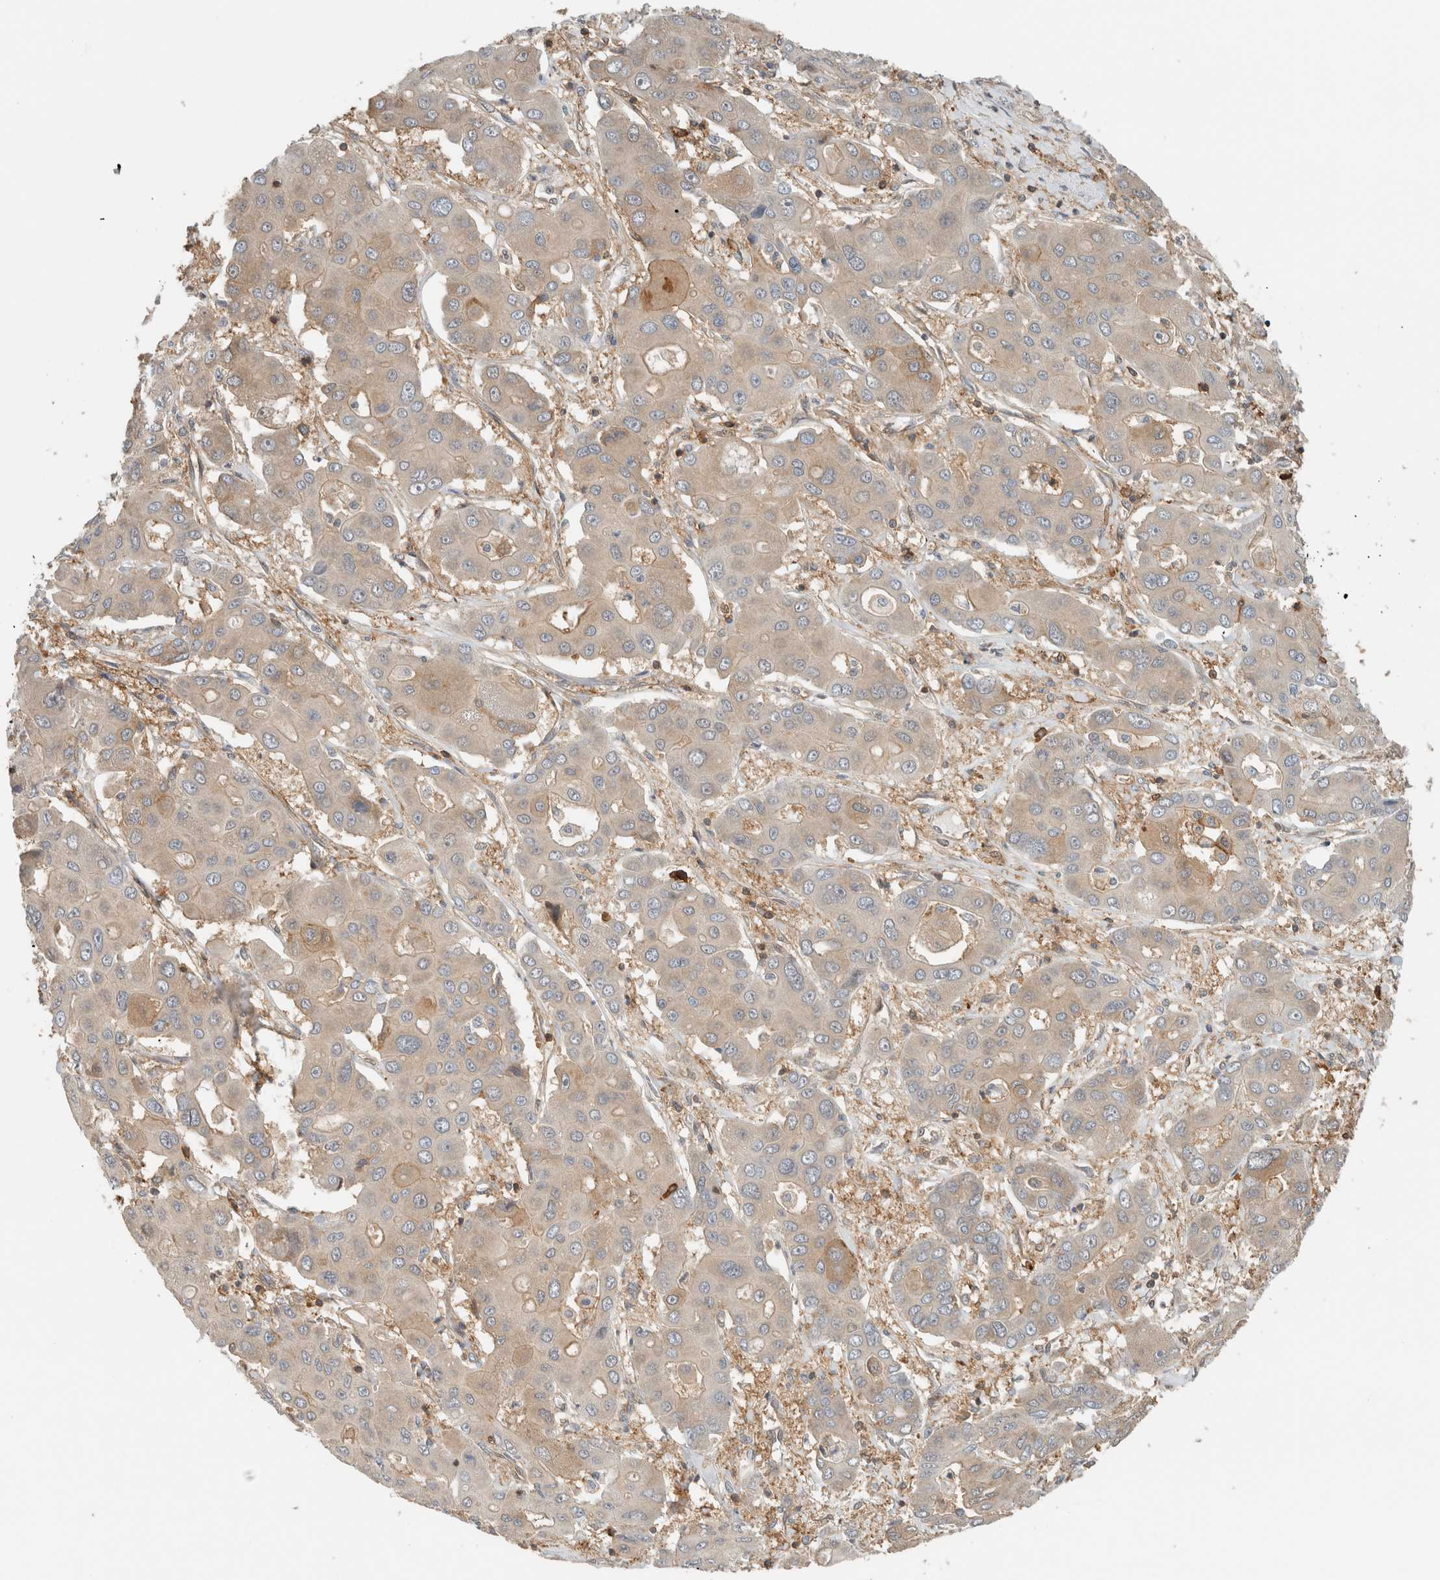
{"staining": {"intensity": "weak", "quantity": "25%-75%", "location": "cytoplasmic/membranous"}, "tissue": "liver cancer", "cell_type": "Tumor cells", "image_type": "cancer", "snomed": [{"axis": "morphology", "description": "Cholangiocarcinoma"}, {"axis": "topography", "description": "Liver"}], "caption": "This histopathology image reveals immunohistochemistry (IHC) staining of human cholangiocarcinoma (liver), with low weak cytoplasmic/membranous staining in approximately 25%-75% of tumor cells.", "gene": "PFDN4", "patient": {"sex": "male", "age": 67}}